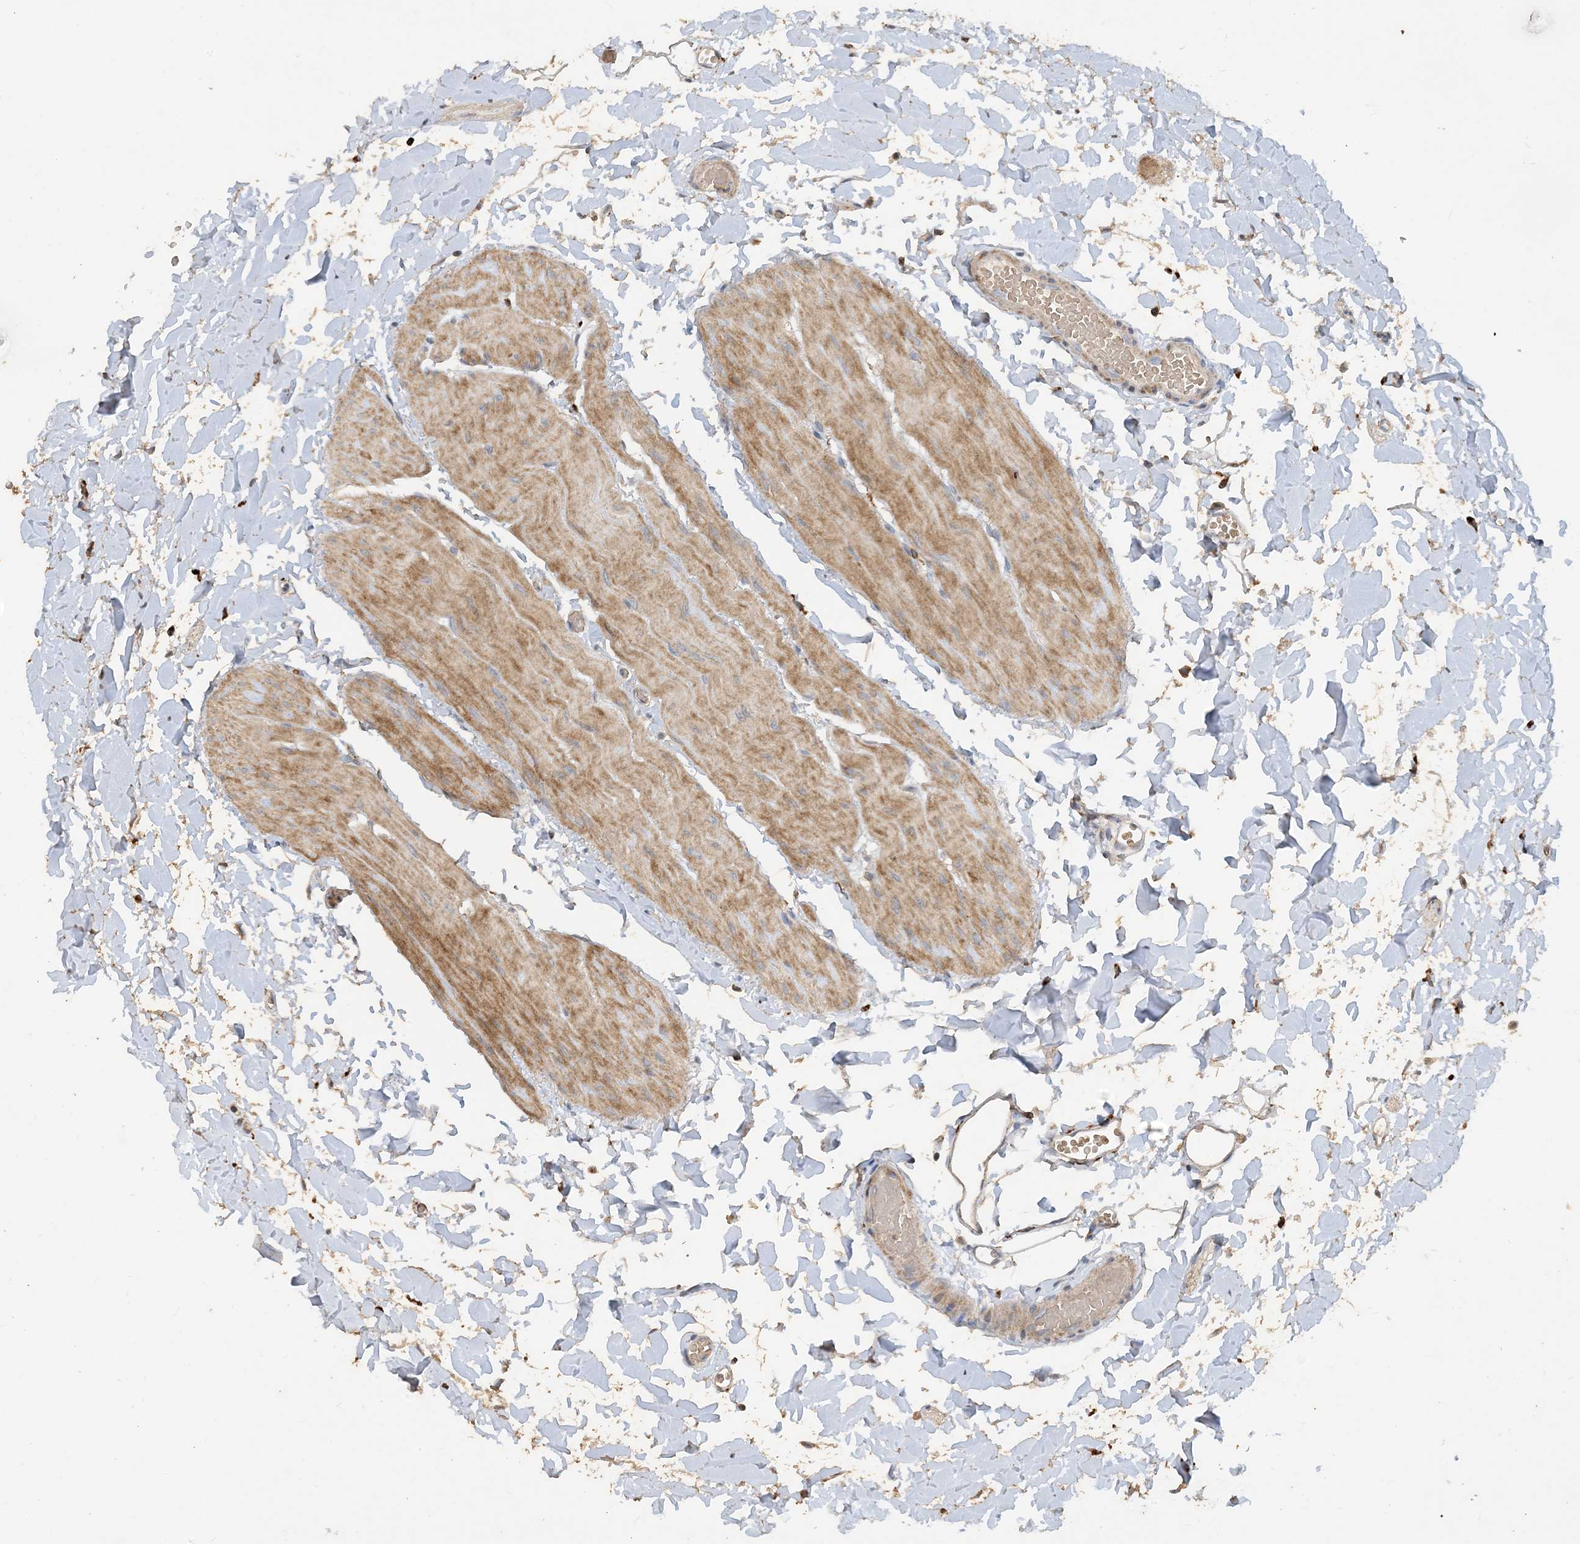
{"staining": {"intensity": "weak", "quantity": ">75%", "location": "cytoplasmic/membranous"}, "tissue": "colon", "cell_type": "Endothelial cells", "image_type": "normal", "snomed": [{"axis": "morphology", "description": "Normal tissue, NOS"}, {"axis": "topography", "description": "Colon"}], "caption": "Endothelial cells display low levels of weak cytoplasmic/membranous expression in approximately >75% of cells in benign human colon. (IHC, brightfield microscopy, high magnification).", "gene": "SFMBT2", "patient": {"sex": "male", "age": 56}}